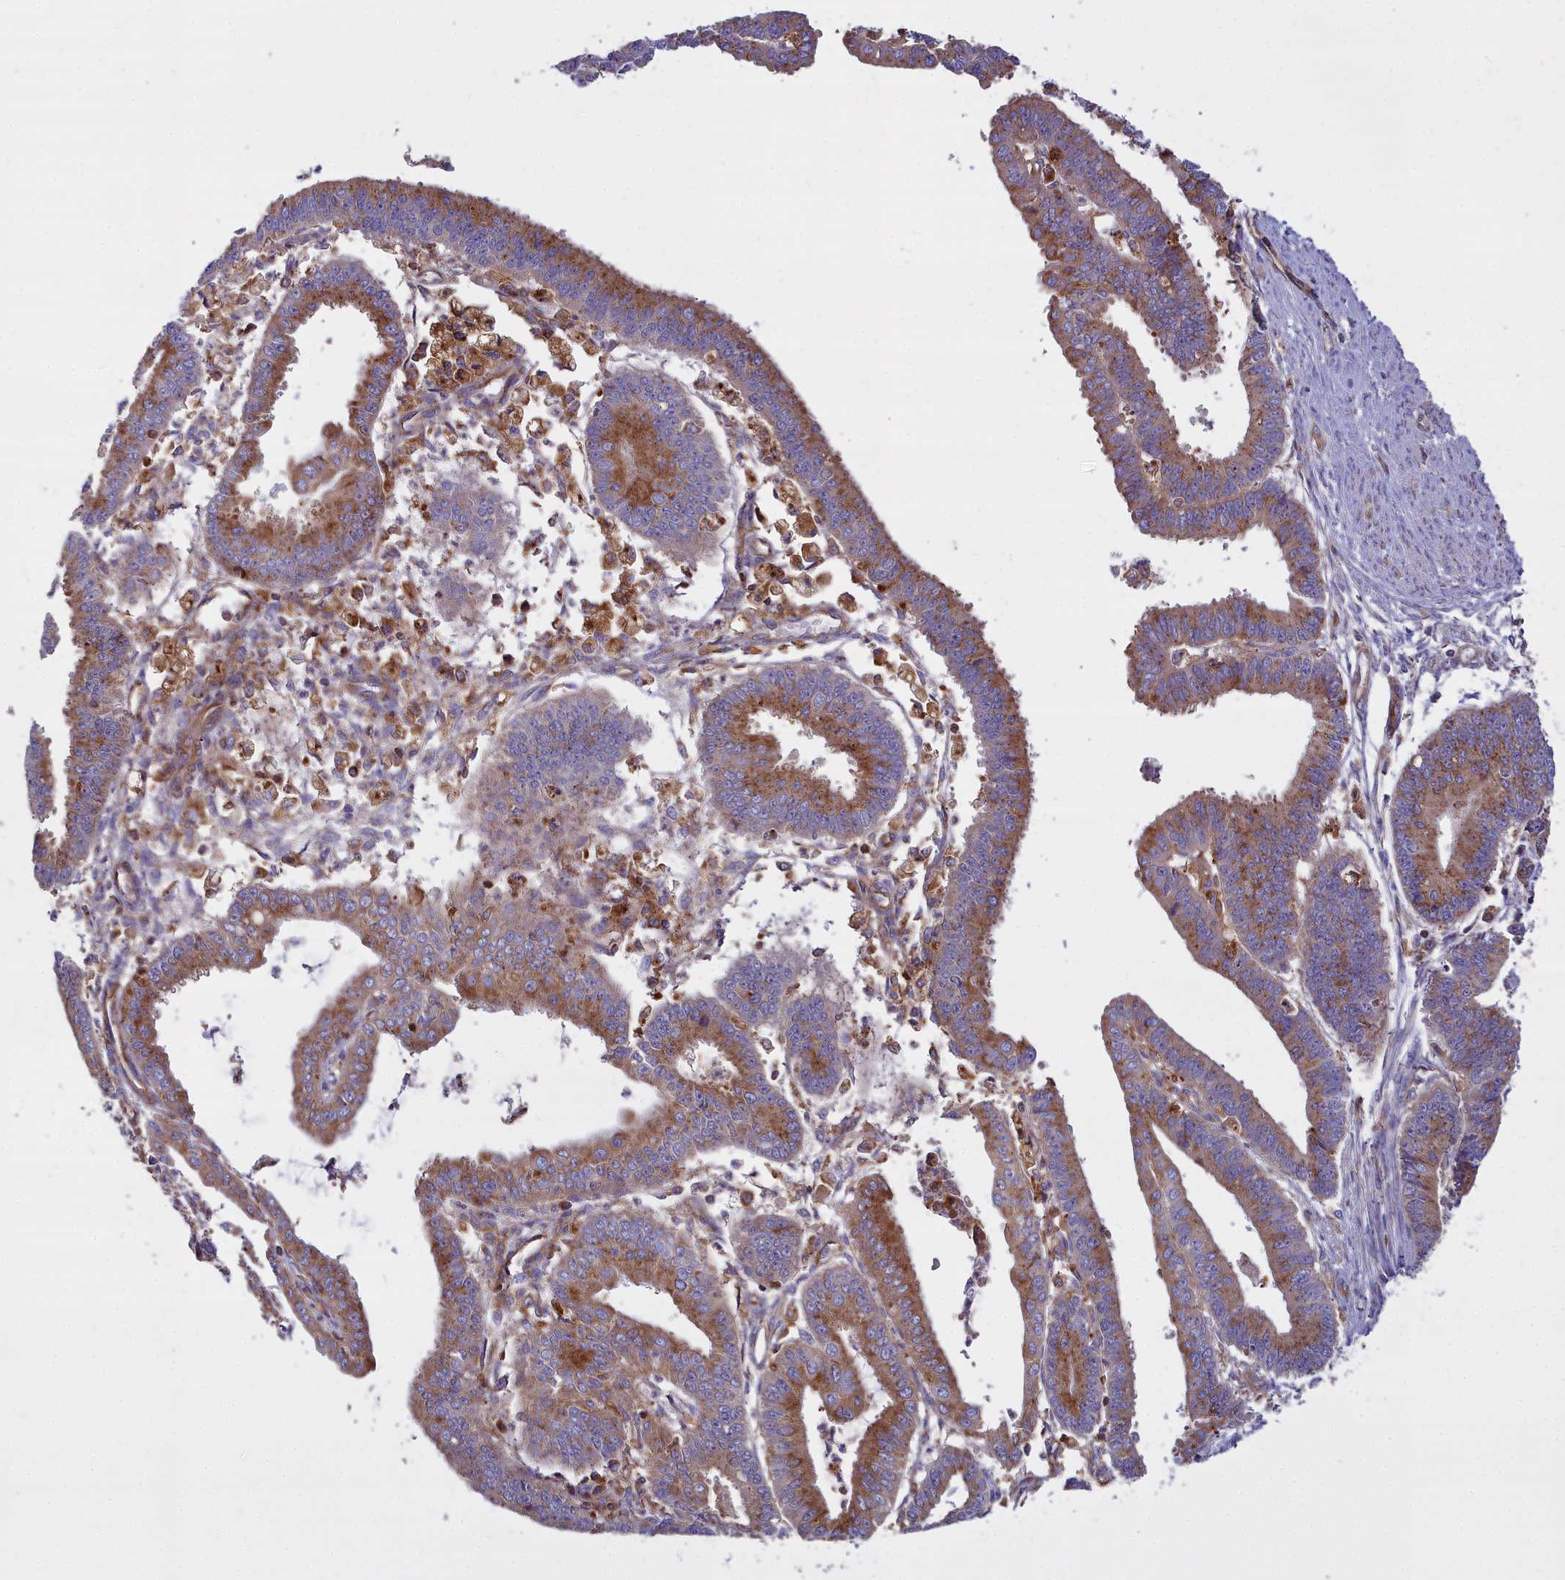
{"staining": {"intensity": "moderate", "quantity": ">75%", "location": "cytoplasmic/membranous"}, "tissue": "endometrial cancer", "cell_type": "Tumor cells", "image_type": "cancer", "snomed": [{"axis": "morphology", "description": "Adenocarcinoma, NOS"}, {"axis": "topography", "description": "Endometrium"}], "caption": "This is an image of immunohistochemistry (IHC) staining of endometrial adenocarcinoma, which shows moderate positivity in the cytoplasmic/membranous of tumor cells.", "gene": "LNPEP", "patient": {"sex": "female", "age": 73}}